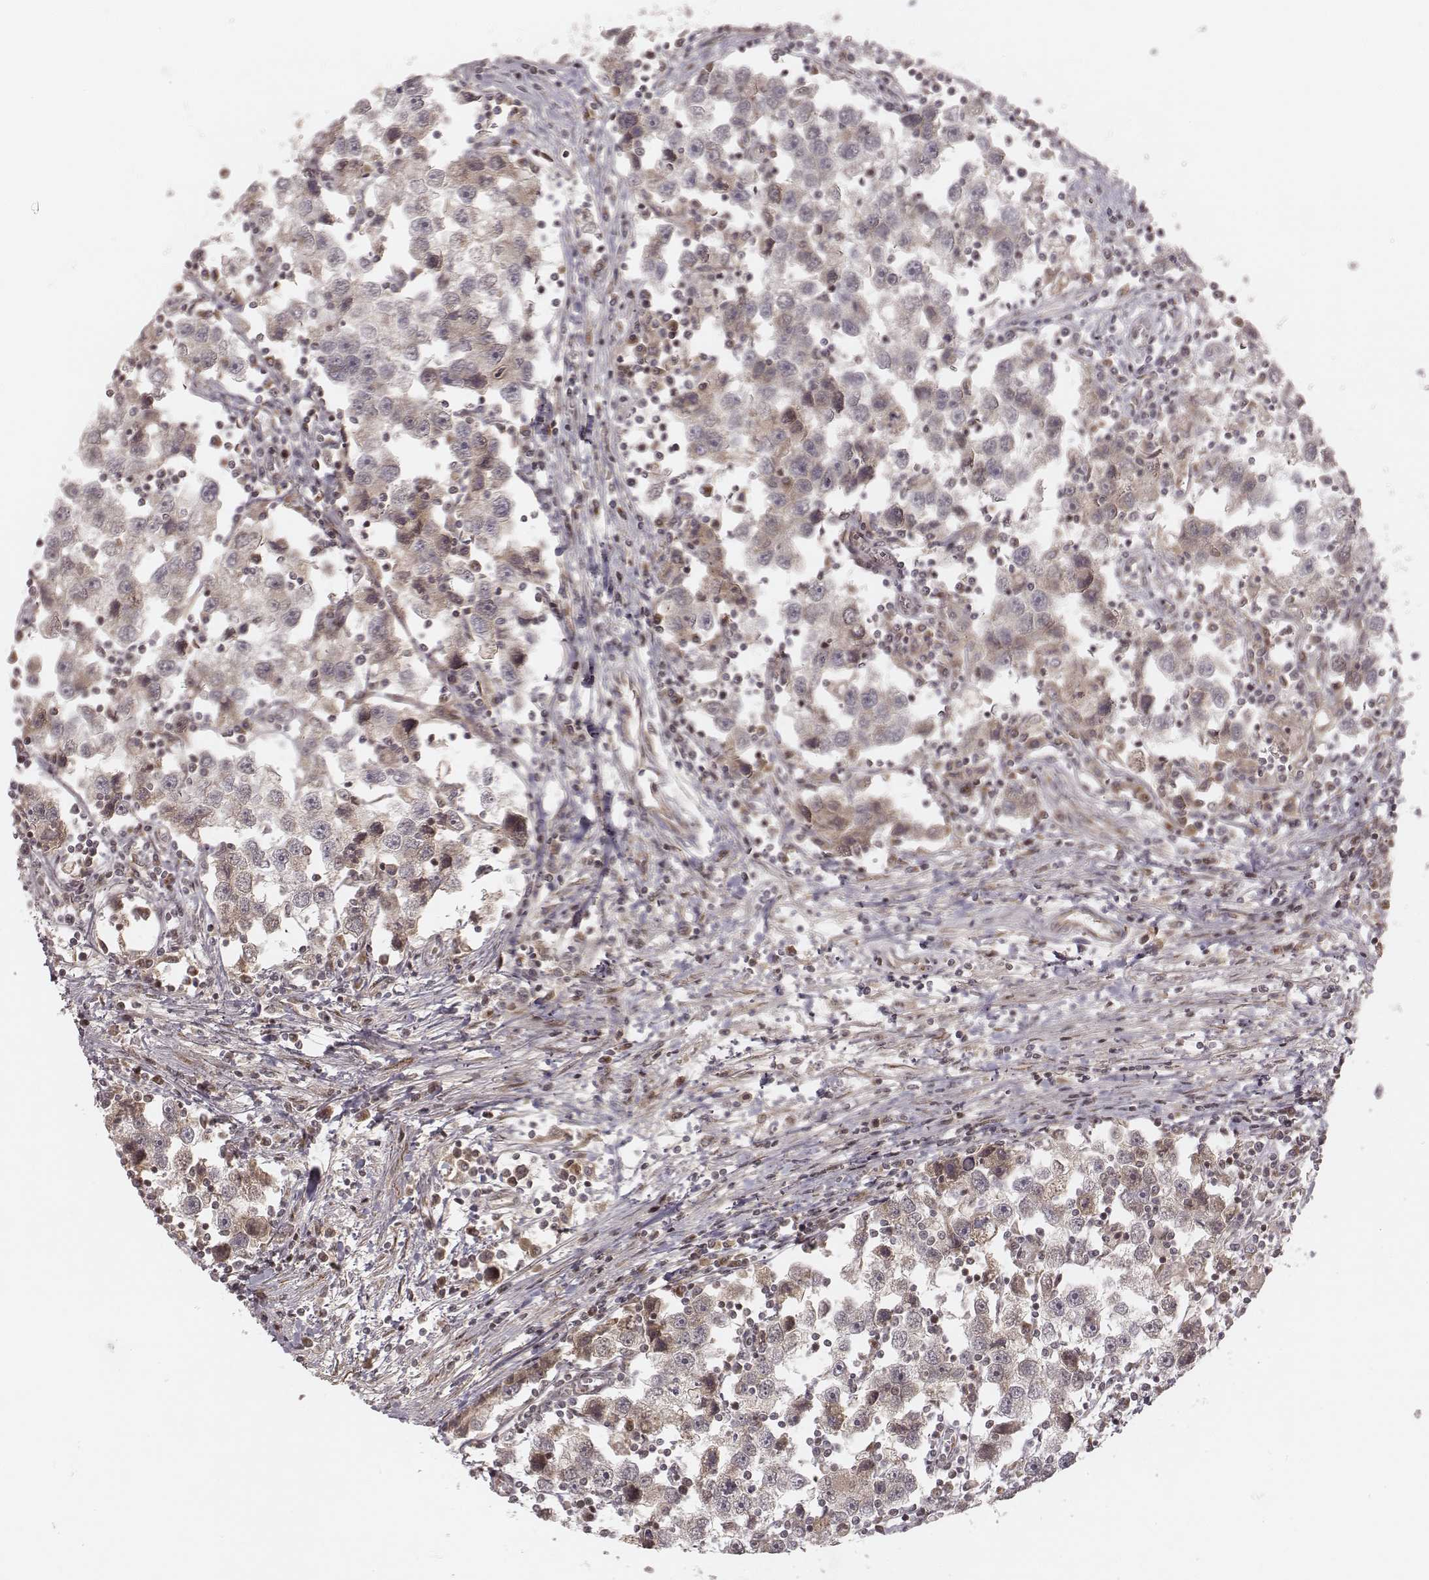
{"staining": {"intensity": "weak", "quantity": ">75%", "location": "cytoplasmic/membranous"}, "tissue": "testis cancer", "cell_type": "Tumor cells", "image_type": "cancer", "snomed": [{"axis": "morphology", "description": "Seminoma, NOS"}, {"axis": "topography", "description": "Testis"}], "caption": "Immunohistochemistry (IHC) of testis cancer (seminoma) exhibits low levels of weak cytoplasmic/membranous positivity in approximately >75% of tumor cells.", "gene": "MYO19", "patient": {"sex": "male", "age": 30}}